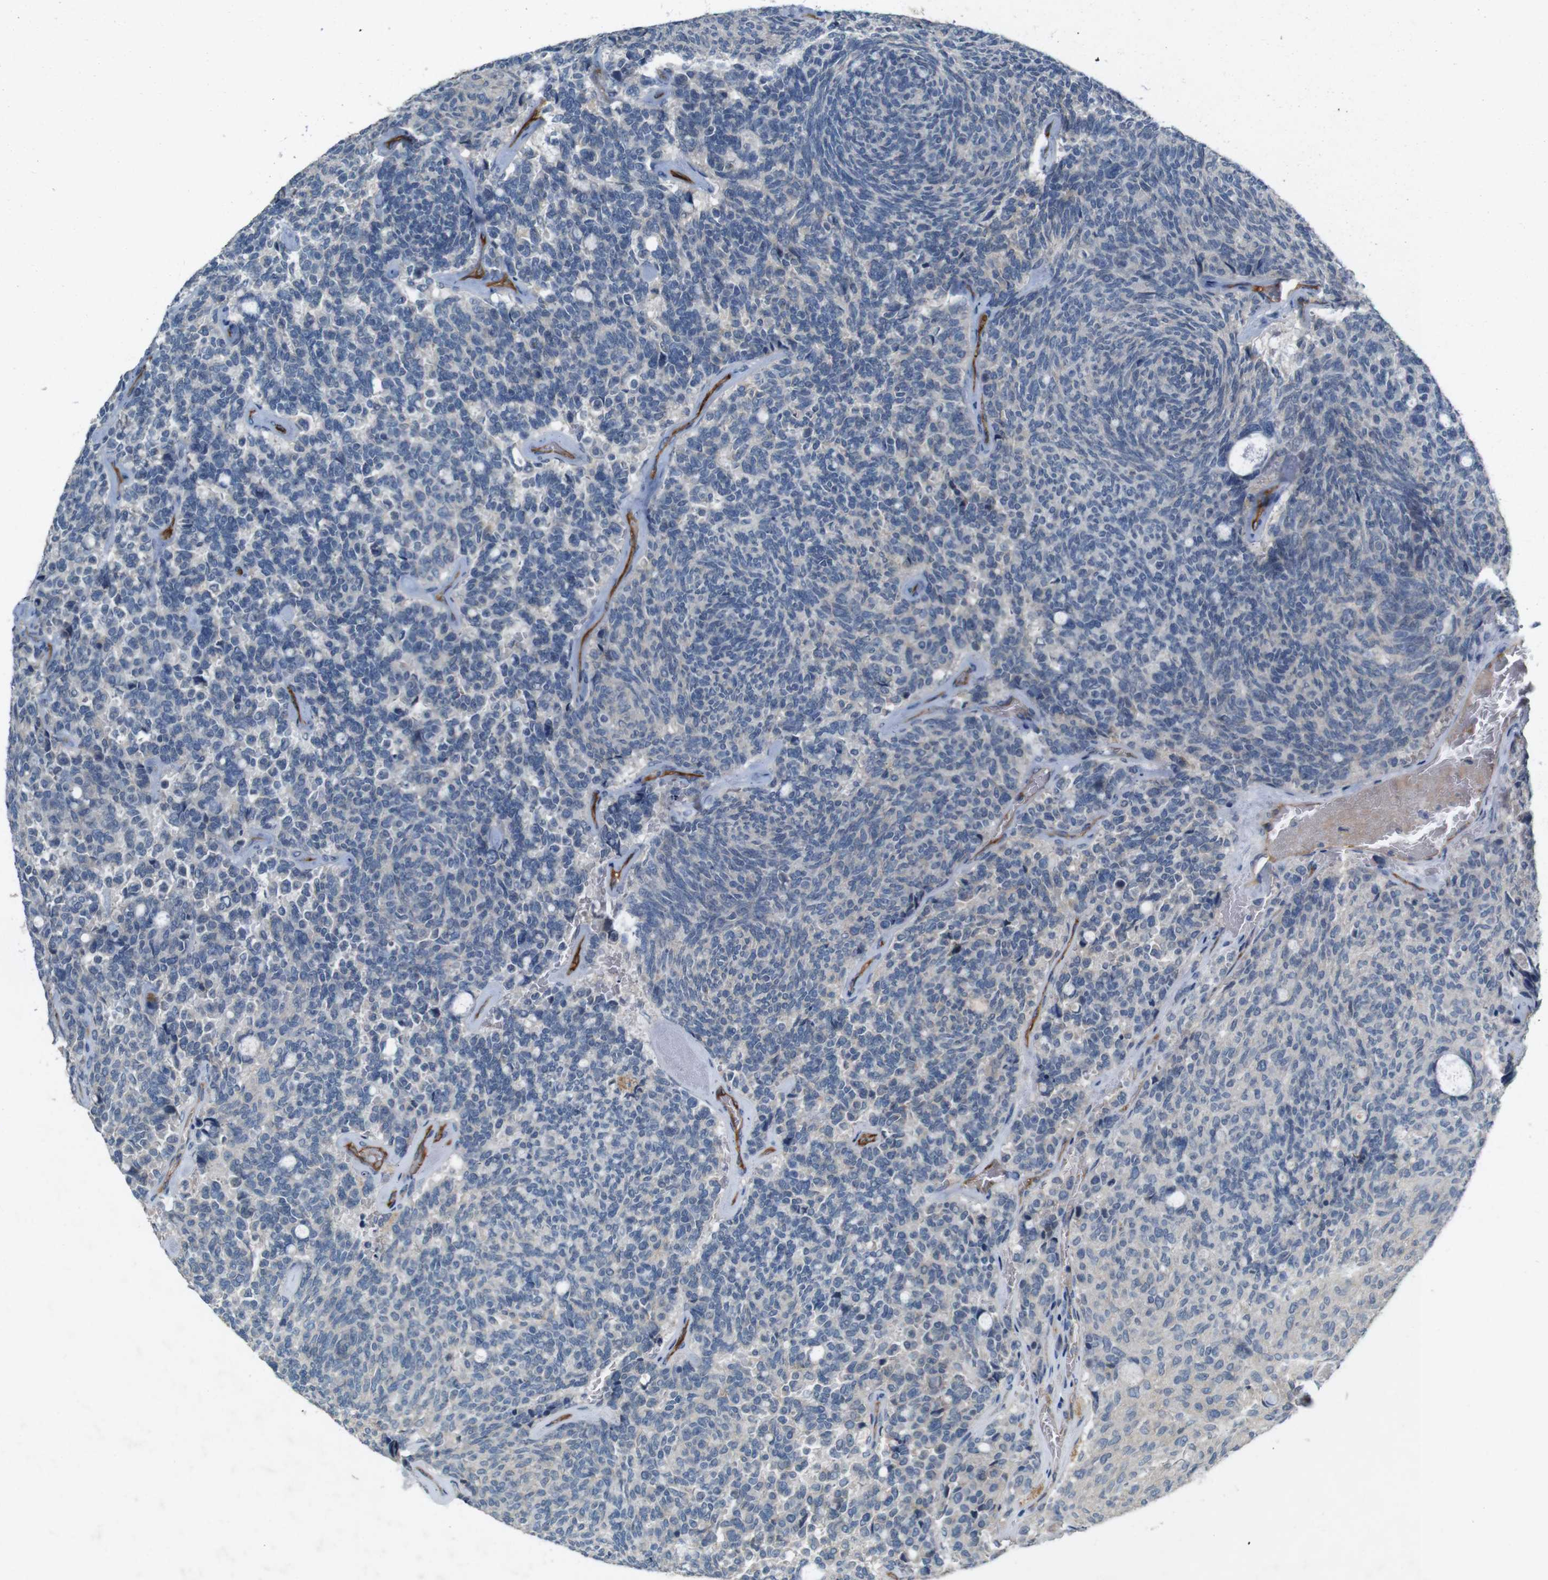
{"staining": {"intensity": "negative", "quantity": "none", "location": "none"}, "tissue": "carcinoid", "cell_type": "Tumor cells", "image_type": "cancer", "snomed": [{"axis": "morphology", "description": "Carcinoid, malignant, NOS"}, {"axis": "topography", "description": "Pancreas"}], "caption": "Tumor cells are negative for protein expression in human carcinoid (malignant). The staining was performed using DAB (3,3'-diaminobenzidine) to visualize the protein expression in brown, while the nuclei were stained in blue with hematoxylin (Magnification: 20x).", "gene": "PVR", "patient": {"sex": "female", "age": 54}}